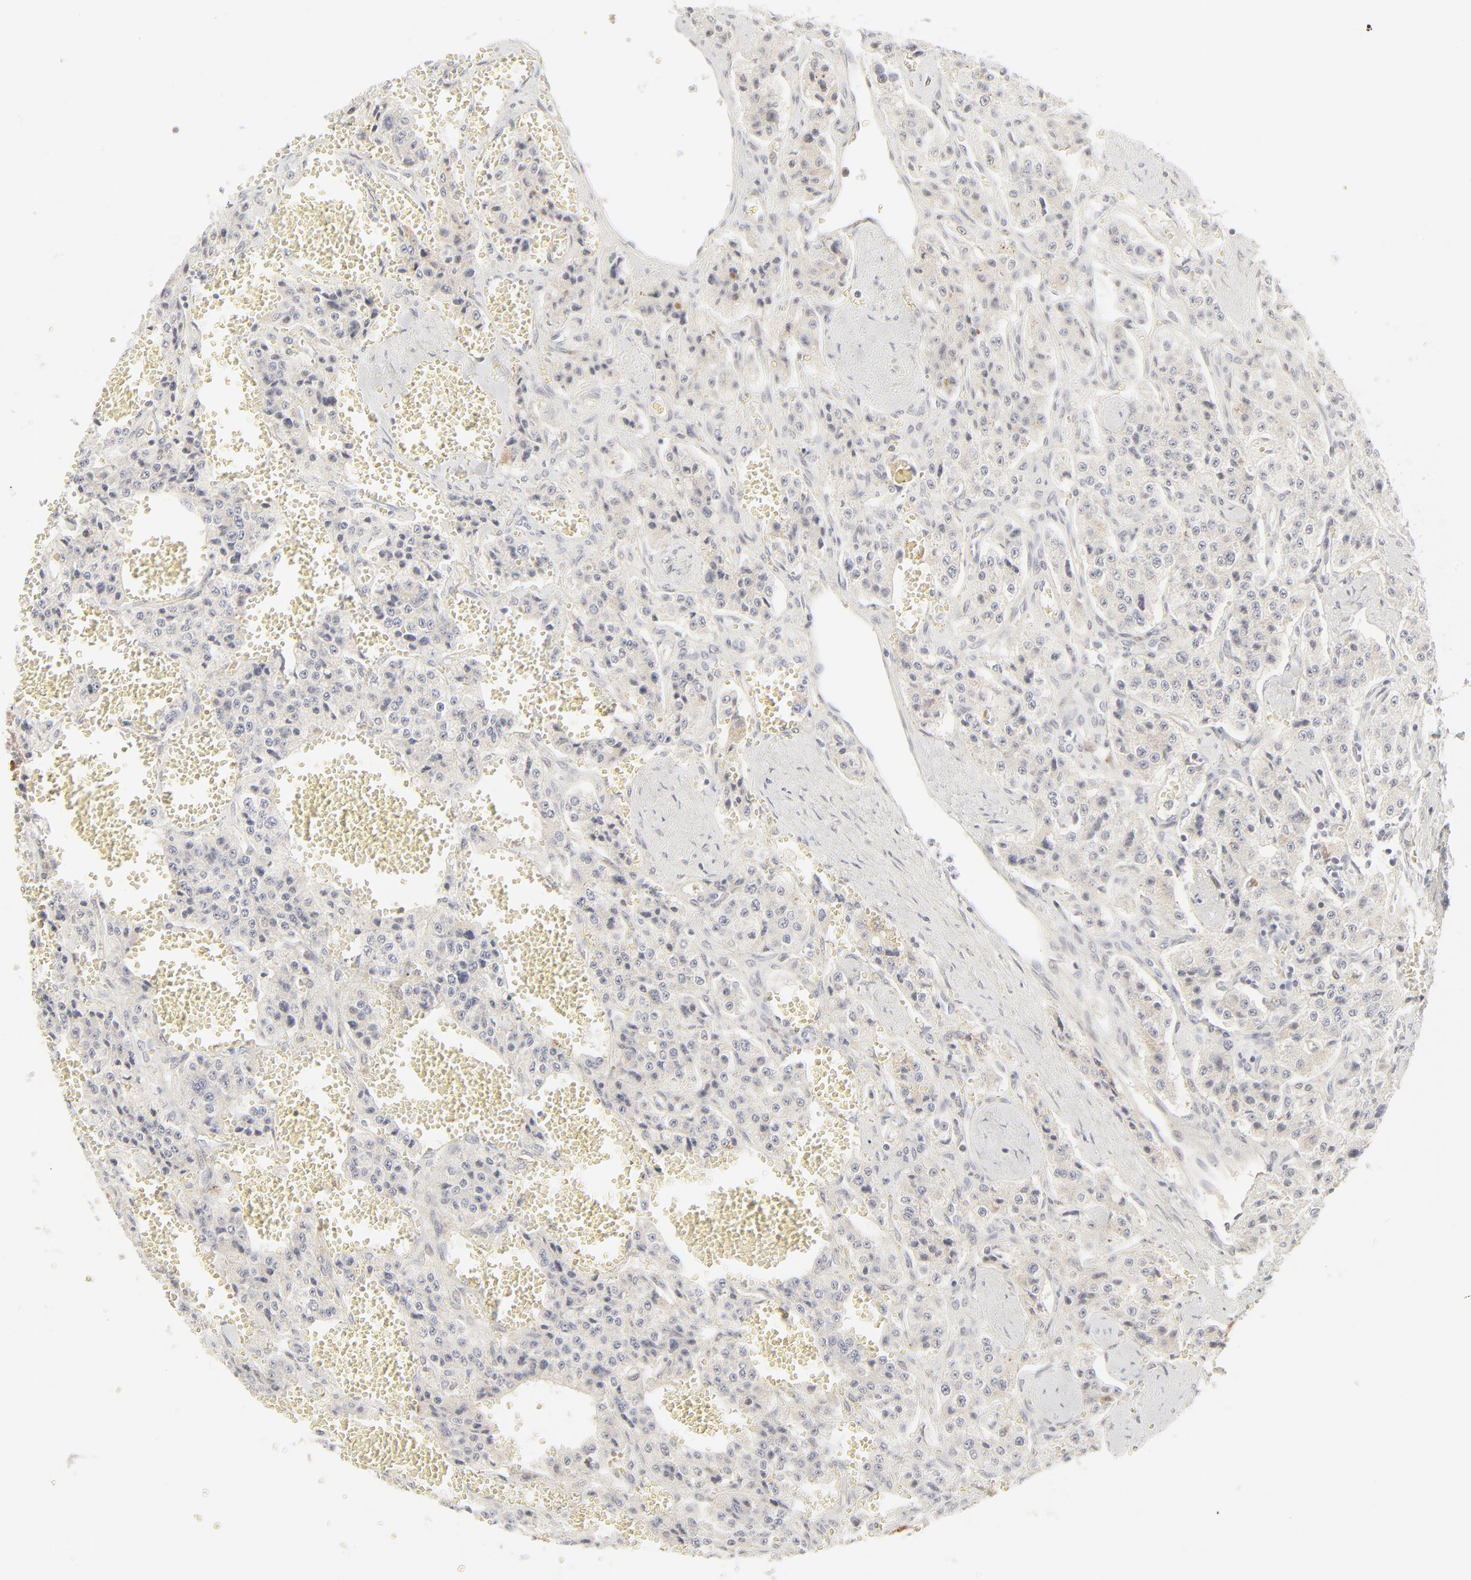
{"staining": {"intensity": "negative", "quantity": "none", "location": "none"}, "tissue": "carcinoid", "cell_type": "Tumor cells", "image_type": "cancer", "snomed": [{"axis": "morphology", "description": "Carcinoid, malignant, NOS"}, {"axis": "topography", "description": "Small intestine"}], "caption": "Tumor cells are negative for protein expression in human malignant carcinoid.", "gene": "LGALS2", "patient": {"sex": "male", "age": 52}}